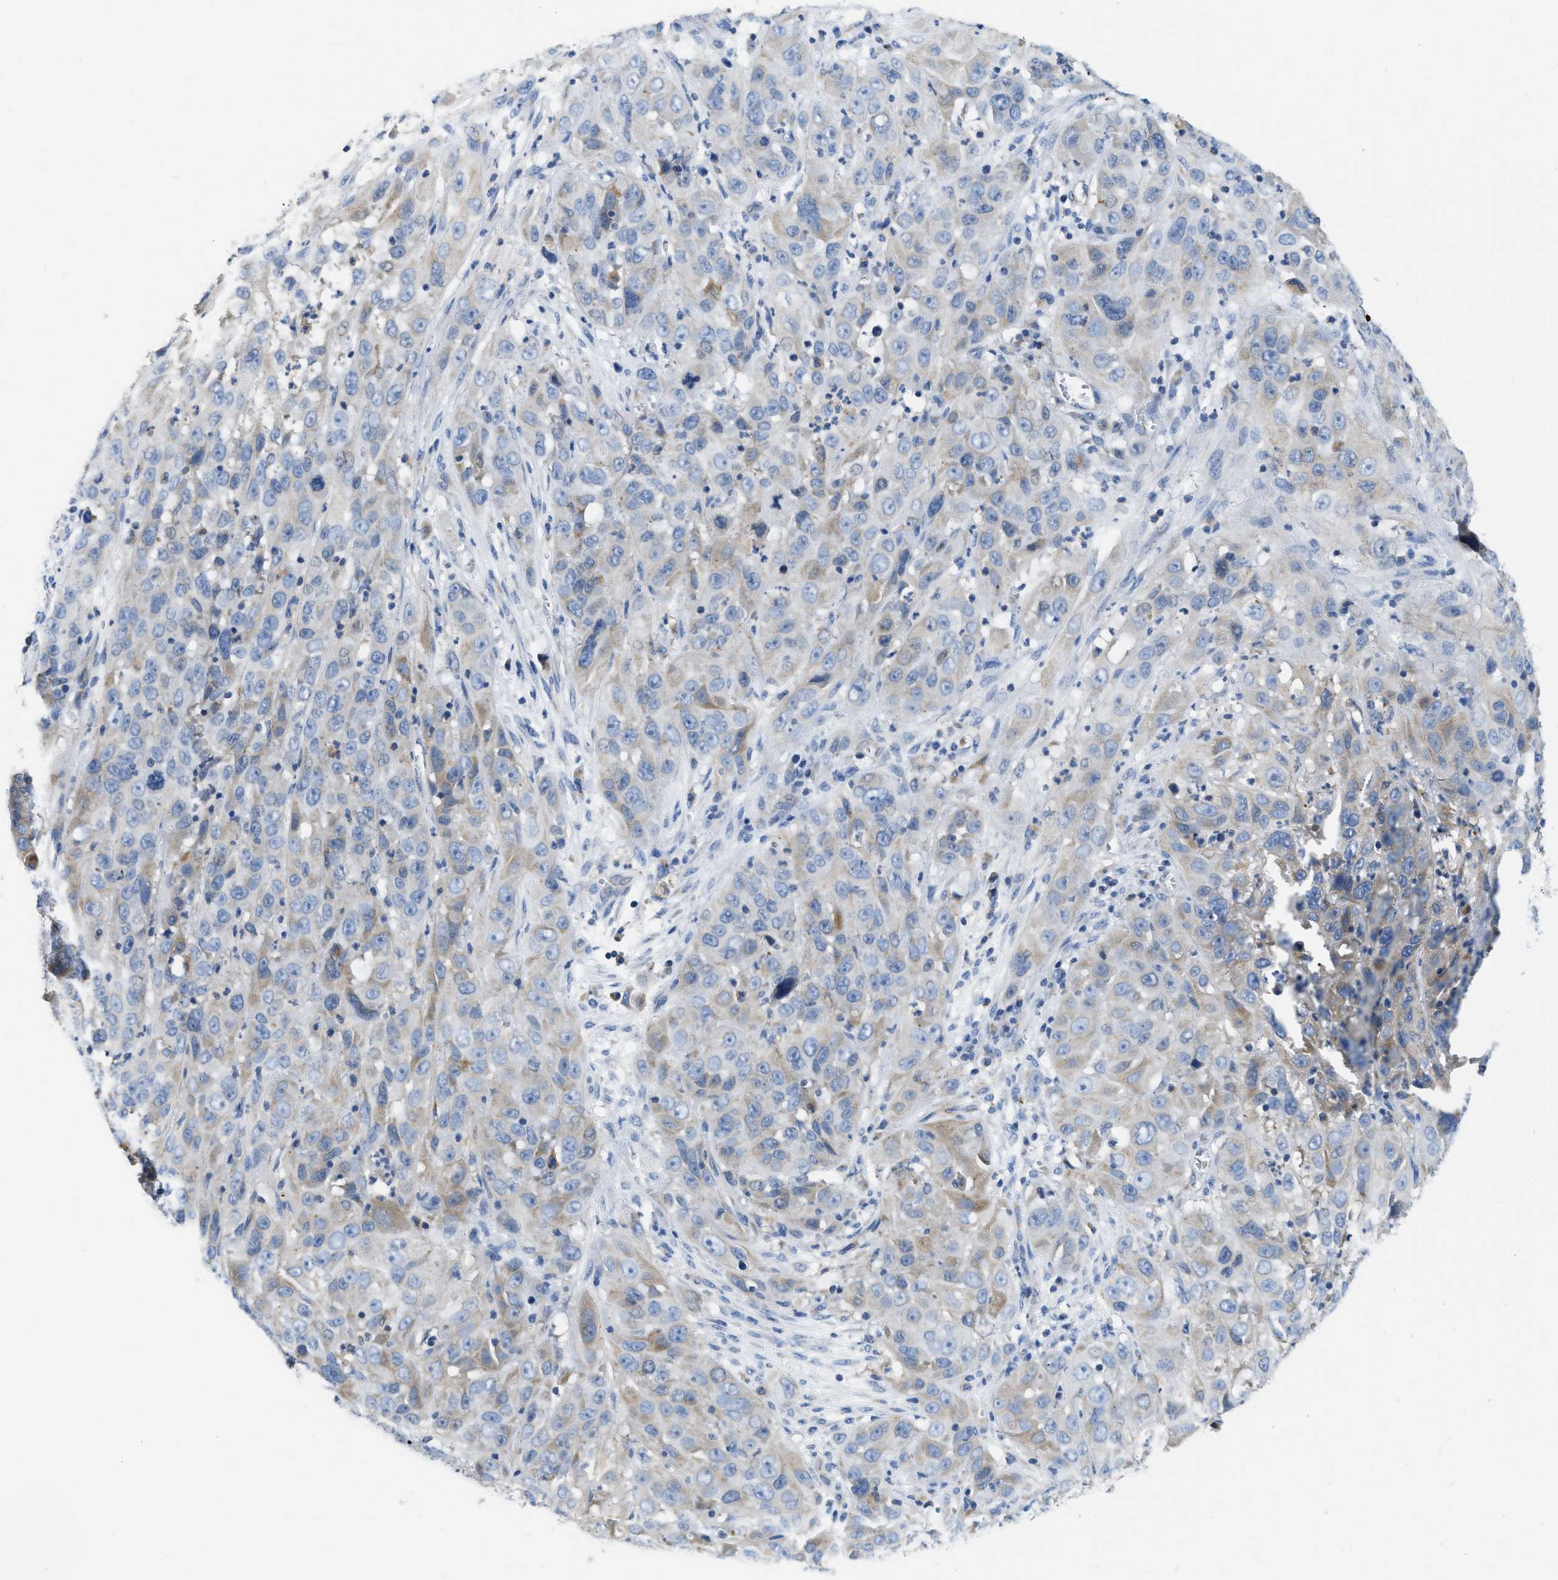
{"staining": {"intensity": "weak", "quantity": "25%-75%", "location": "cytoplasmic/membranous"}, "tissue": "cervical cancer", "cell_type": "Tumor cells", "image_type": "cancer", "snomed": [{"axis": "morphology", "description": "Squamous cell carcinoma, NOS"}, {"axis": "topography", "description": "Cervix"}], "caption": "Immunohistochemical staining of human cervical cancer (squamous cell carcinoma) displays low levels of weak cytoplasmic/membranous protein staining in about 25%-75% of tumor cells. Using DAB (brown) and hematoxylin (blue) stains, captured at high magnification using brightfield microscopy.", "gene": "SLC25A13", "patient": {"sex": "female", "age": 32}}